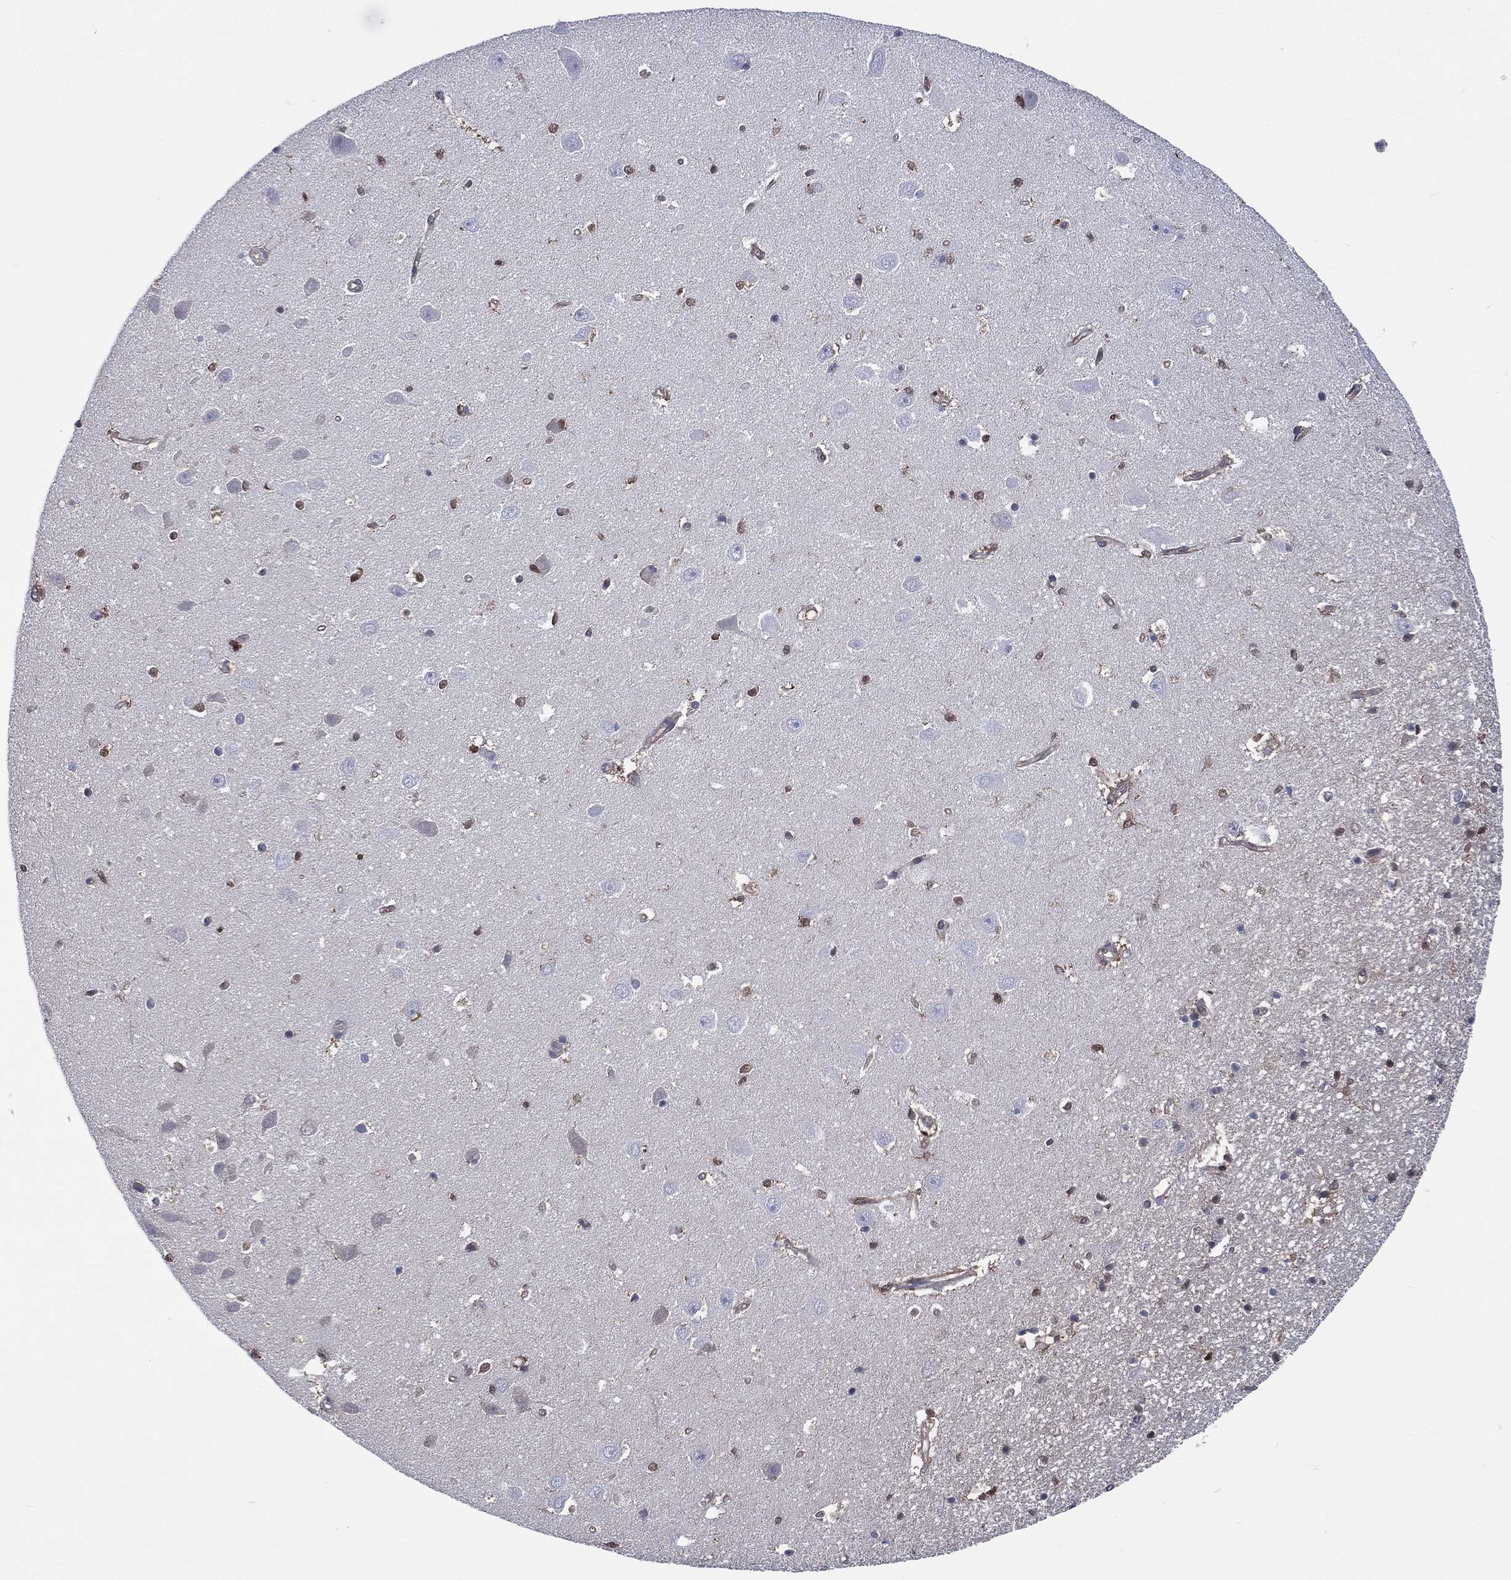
{"staining": {"intensity": "strong", "quantity": "<25%", "location": "nuclear"}, "tissue": "hippocampus", "cell_type": "Glial cells", "image_type": "normal", "snomed": [{"axis": "morphology", "description": "Normal tissue, NOS"}, {"axis": "topography", "description": "Hippocampus"}], "caption": "About <25% of glial cells in benign hippocampus exhibit strong nuclear protein positivity as visualized by brown immunohistochemical staining.", "gene": "MTAP", "patient": {"sex": "female", "age": 64}}